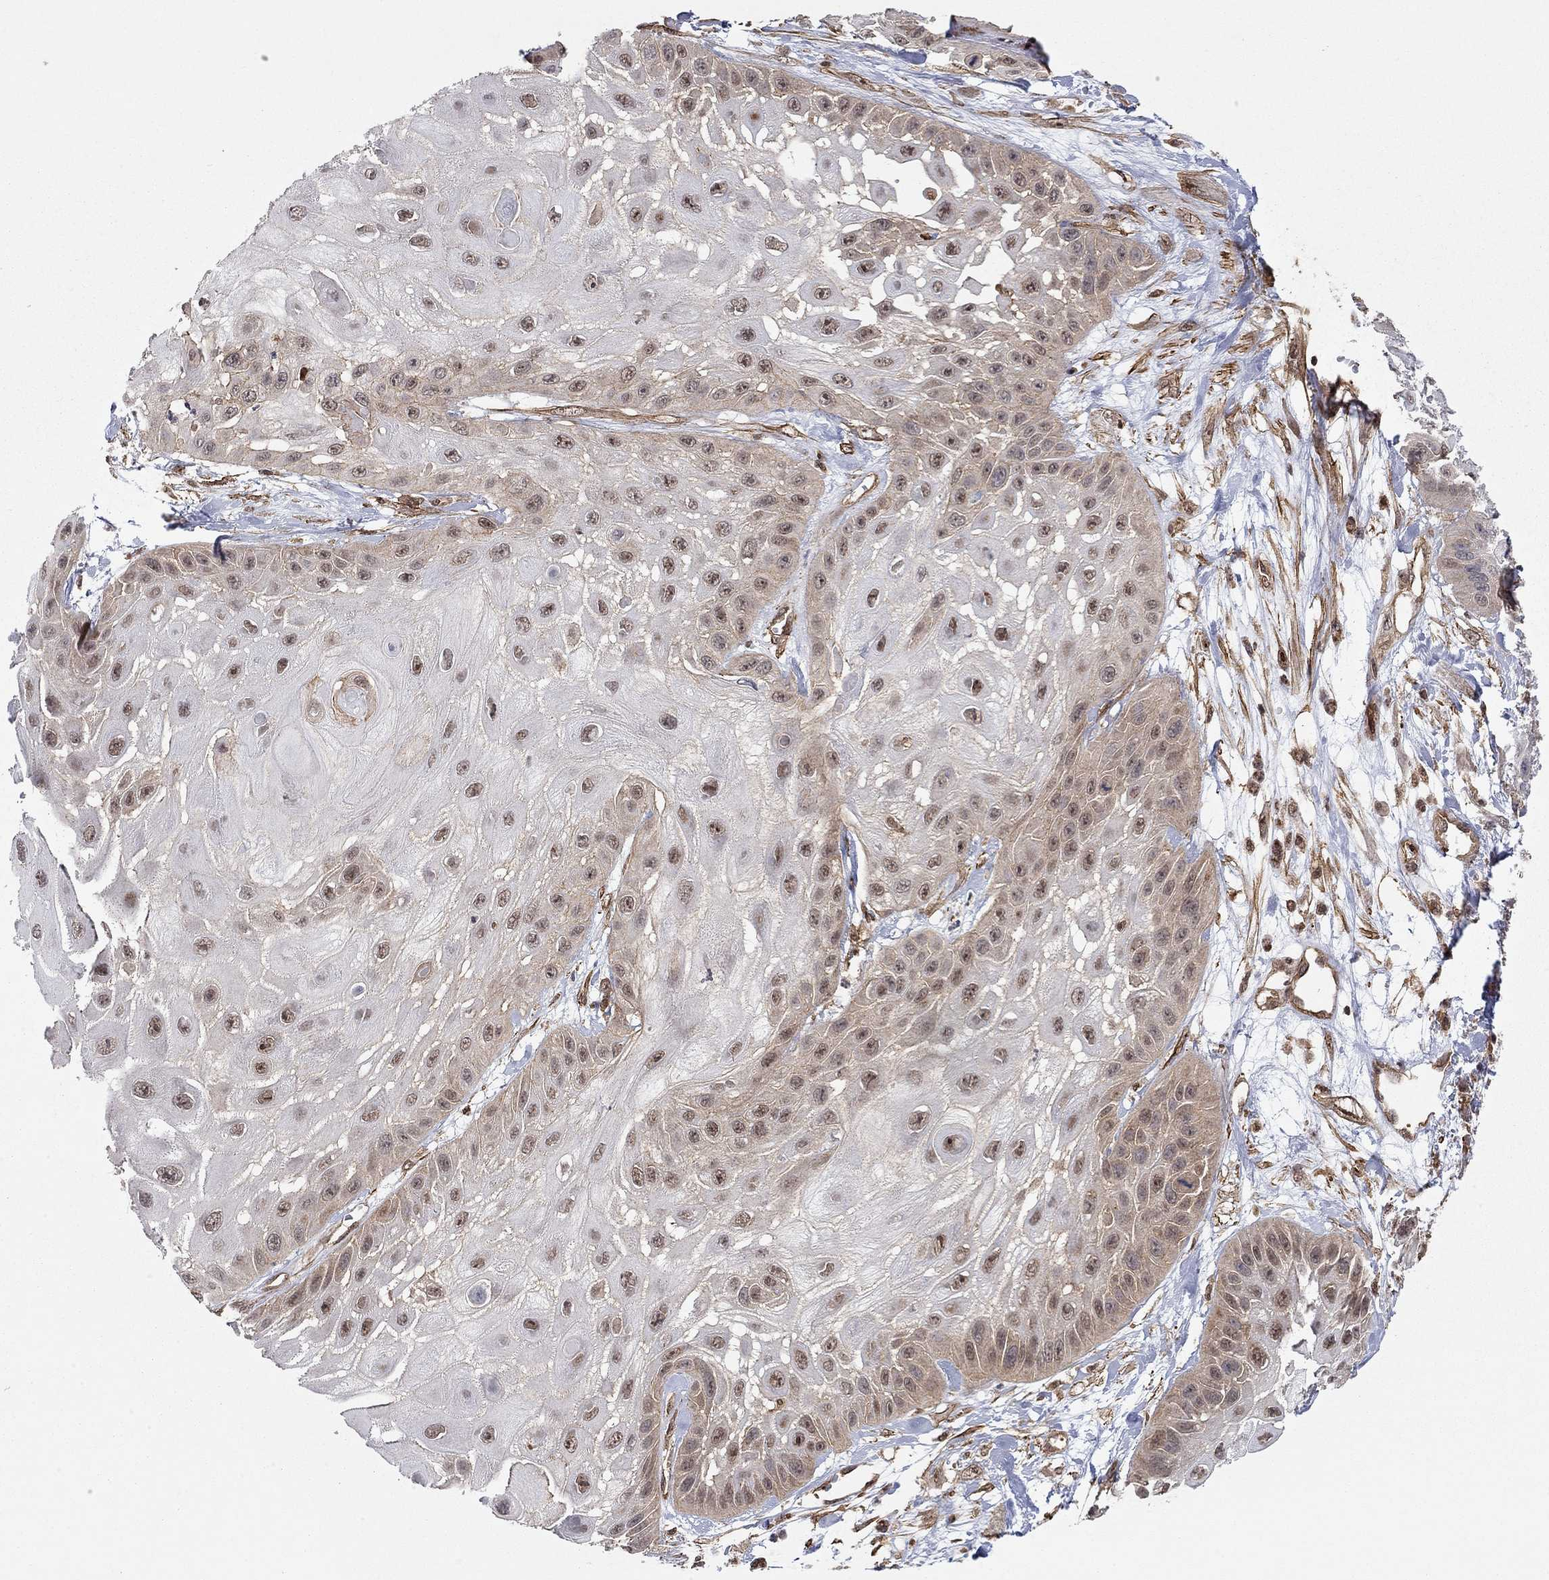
{"staining": {"intensity": "moderate", "quantity": "25%-75%", "location": "nuclear"}, "tissue": "skin cancer", "cell_type": "Tumor cells", "image_type": "cancer", "snomed": [{"axis": "morphology", "description": "Normal tissue, NOS"}, {"axis": "morphology", "description": "Squamous cell carcinoma, NOS"}, {"axis": "topography", "description": "Skin"}], "caption": "IHC image of human skin cancer stained for a protein (brown), which reveals medium levels of moderate nuclear positivity in about 25%-75% of tumor cells.", "gene": "TDP1", "patient": {"sex": "male", "age": 79}}